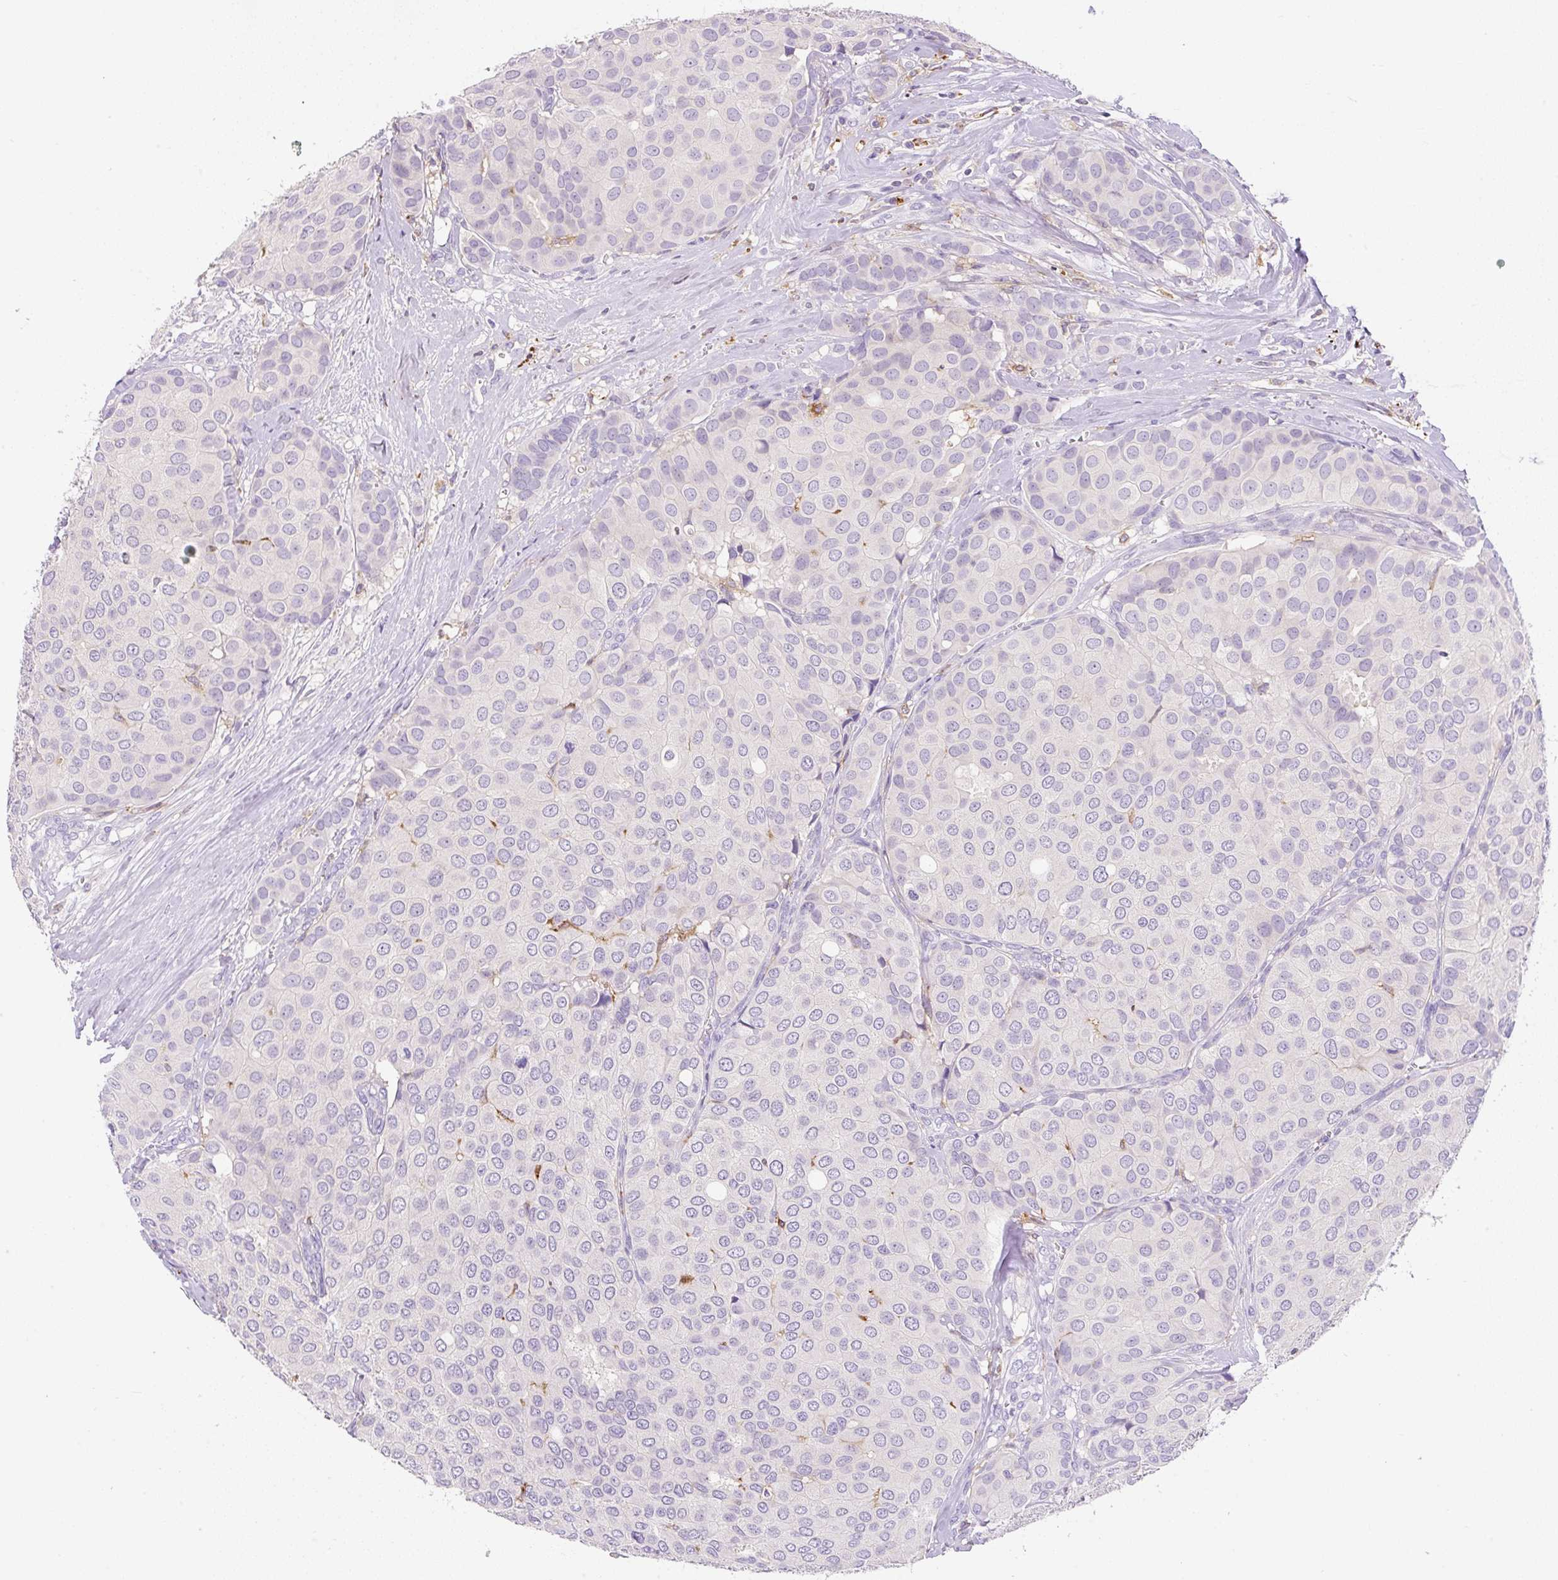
{"staining": {"intensity": "negative", "quantity": "none", "location": "none"}, "tissue": "breast cancer", "cell_type": "Tumor cells", "image_type": "cancer", "snomed": [{"axis": "morphology", "description": "Duct carcinoma"}, {"axis": "topography", "description": "Breast"}], "caption": "A photomicrograph of human breast intraductal carcinoma is negative for staining in tumor cells.", "gene": "TDRD15", "patient": {"sex": "female", "age": 70}}